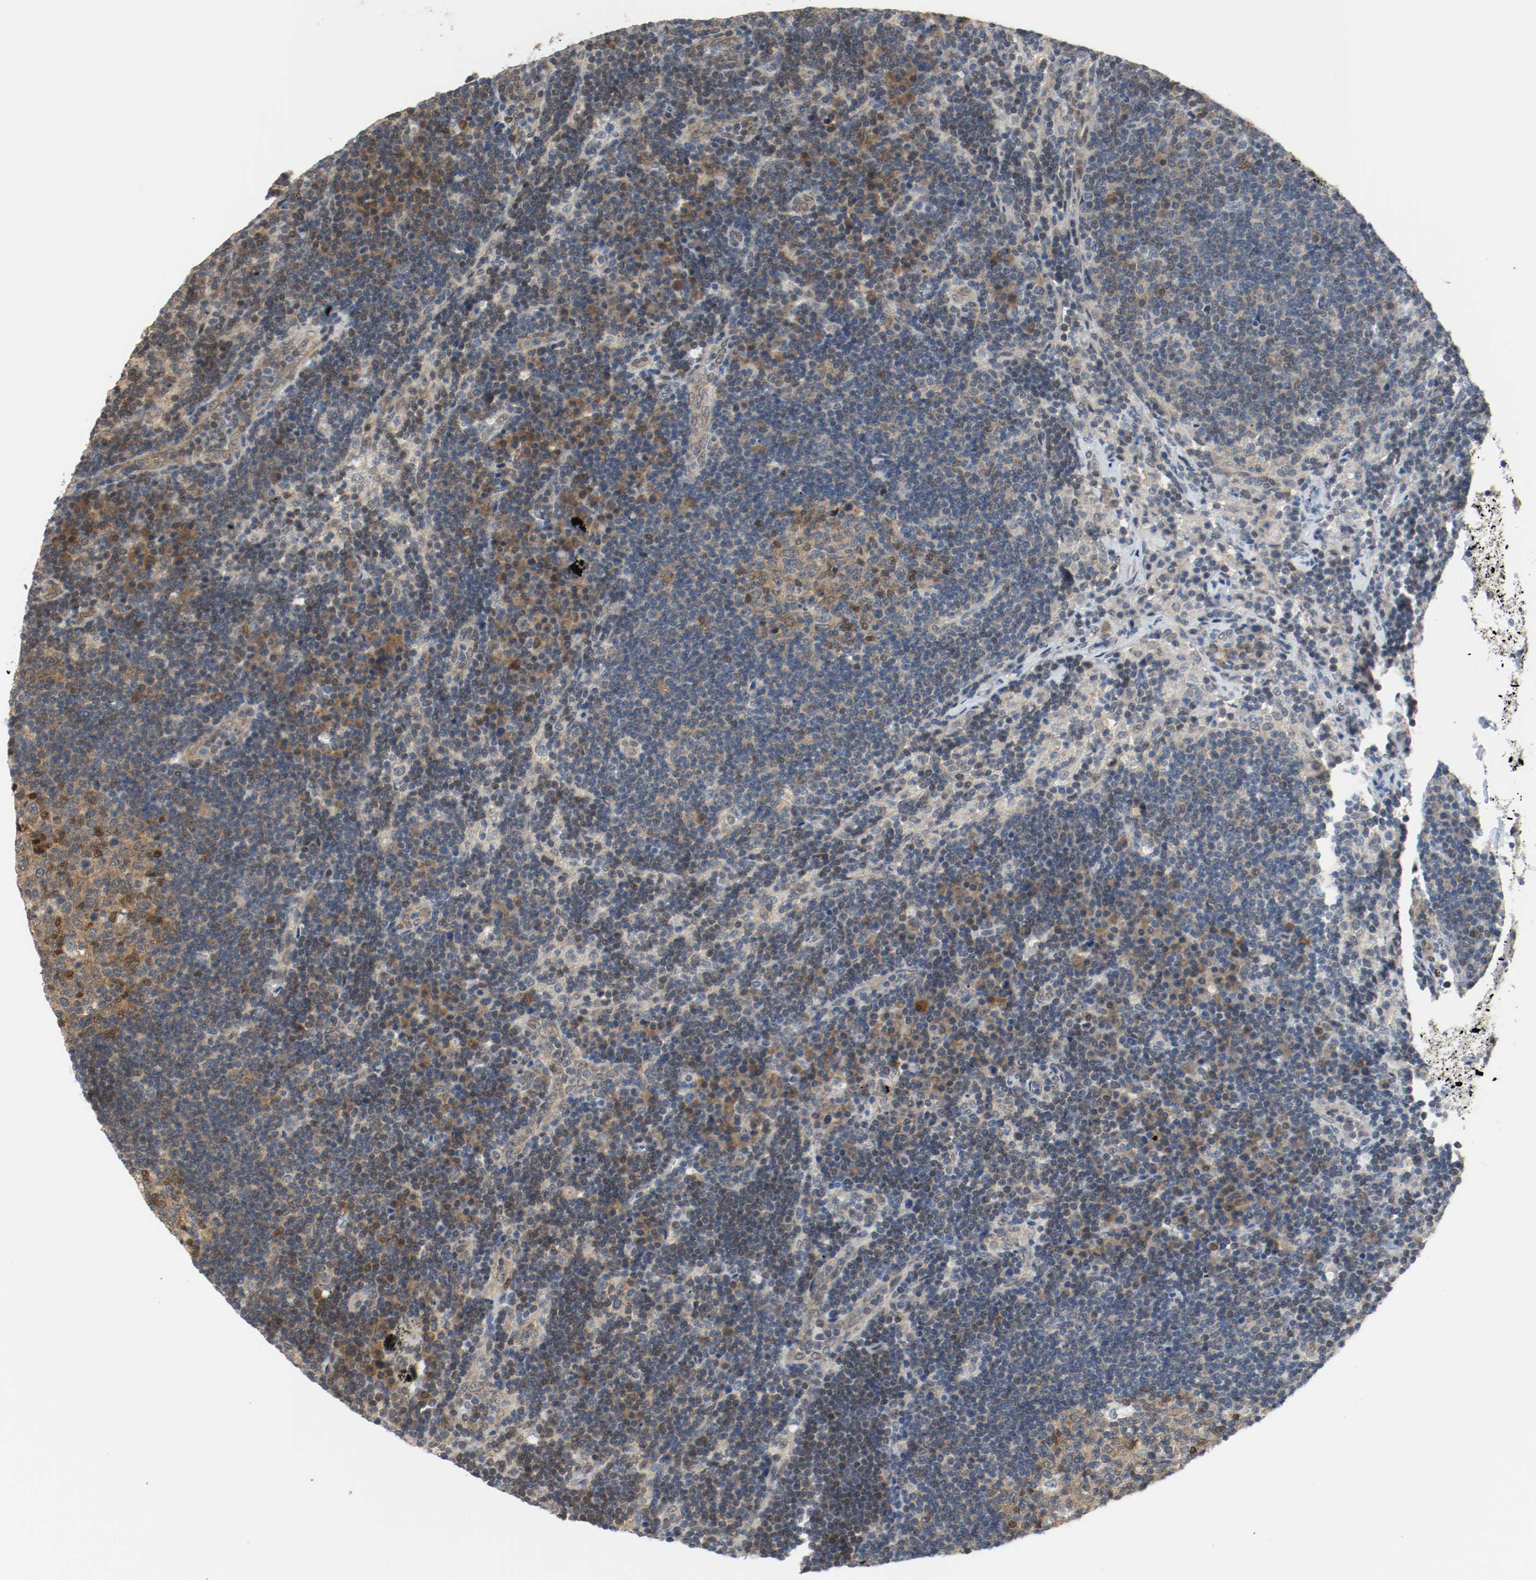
{"staining": {"intensity": "moderate", "quantity": ">75%", "location": "cytoplasmic/membranous,nuclear"}, "tissue": "lymph node", "cell_type": "Germinal center cells", "image_type": "normal", "snomed": [{"axis": "morphology", "description": "Normal tissue, NOS"}, {"axis": "morphology", "description": "Squamous cell carcinoma, metastatic, NOS"}, {"axis": "topography", "description": "Lymph node"}], "caption": "Protein expression analysis of unremarkable lymph node exhibits moderate cytoplasmic/membranous,nuclear positivity in about >75% of germinal center cells. The protein of interest is shown in brown color, while the nuclei are stained blue.", "gene": "PPME1", "patient": {"sex": "female", "age": 53}}